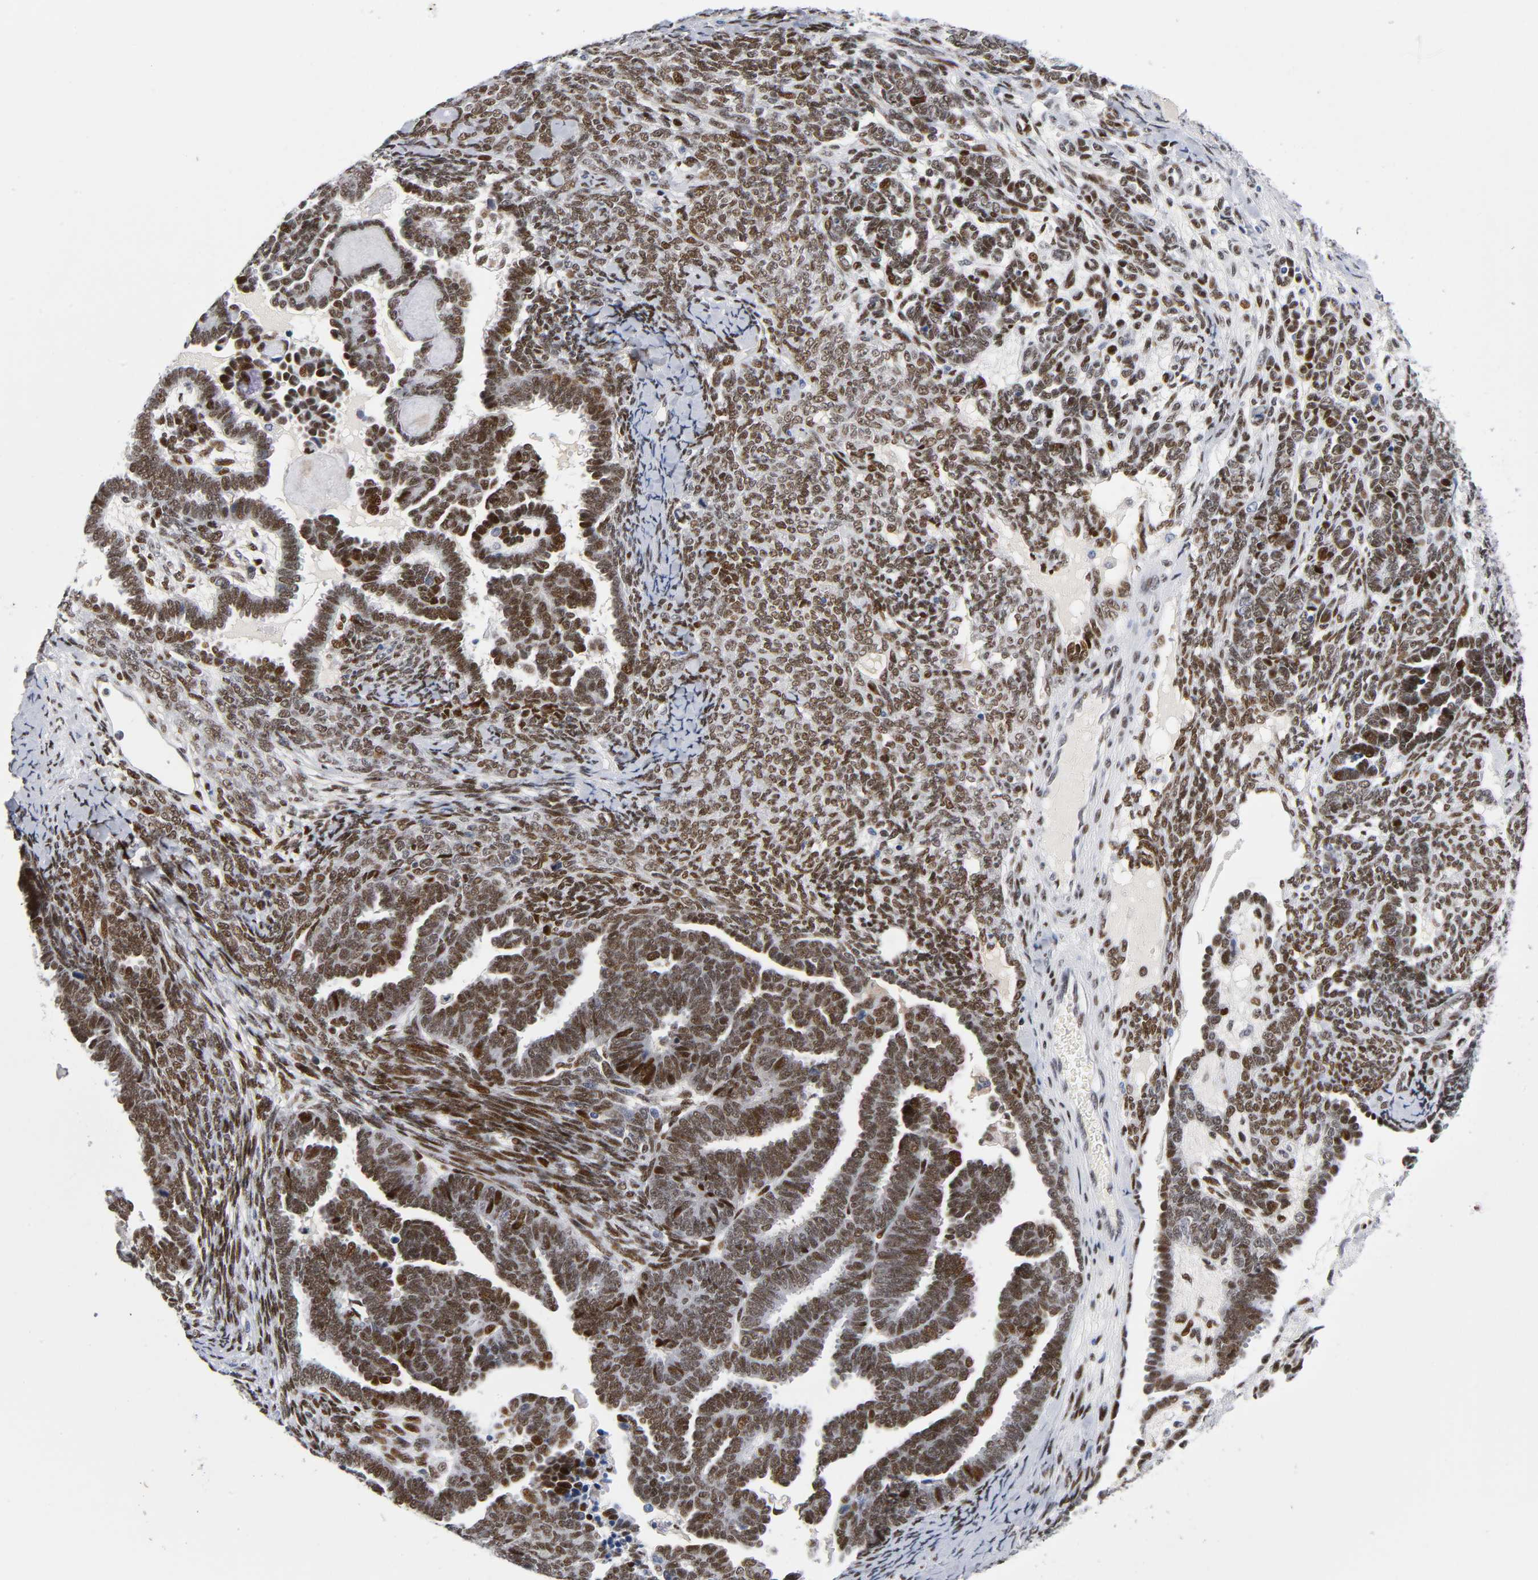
{"staining": {"intensity": "strong", "quantity": ">75%", "location": "nuclear"}, "tissue": "endometrial cancer", "cell_type": "Tumor cells", "image_type": "cancer", "snomed": [{"axis": "morphology", "description": "Neoplasm, malignant, NOS"}, {"axis": "topography", "description": "Endometrium"}], "caption": "About >75% of tumor cells in human endometrial neoplasm (malignant) show strong nuclear protein expression as visualized by brown immunohistochemical staining.", "gene": "SP3", "patient": {"sex": "female", "age": 74}}